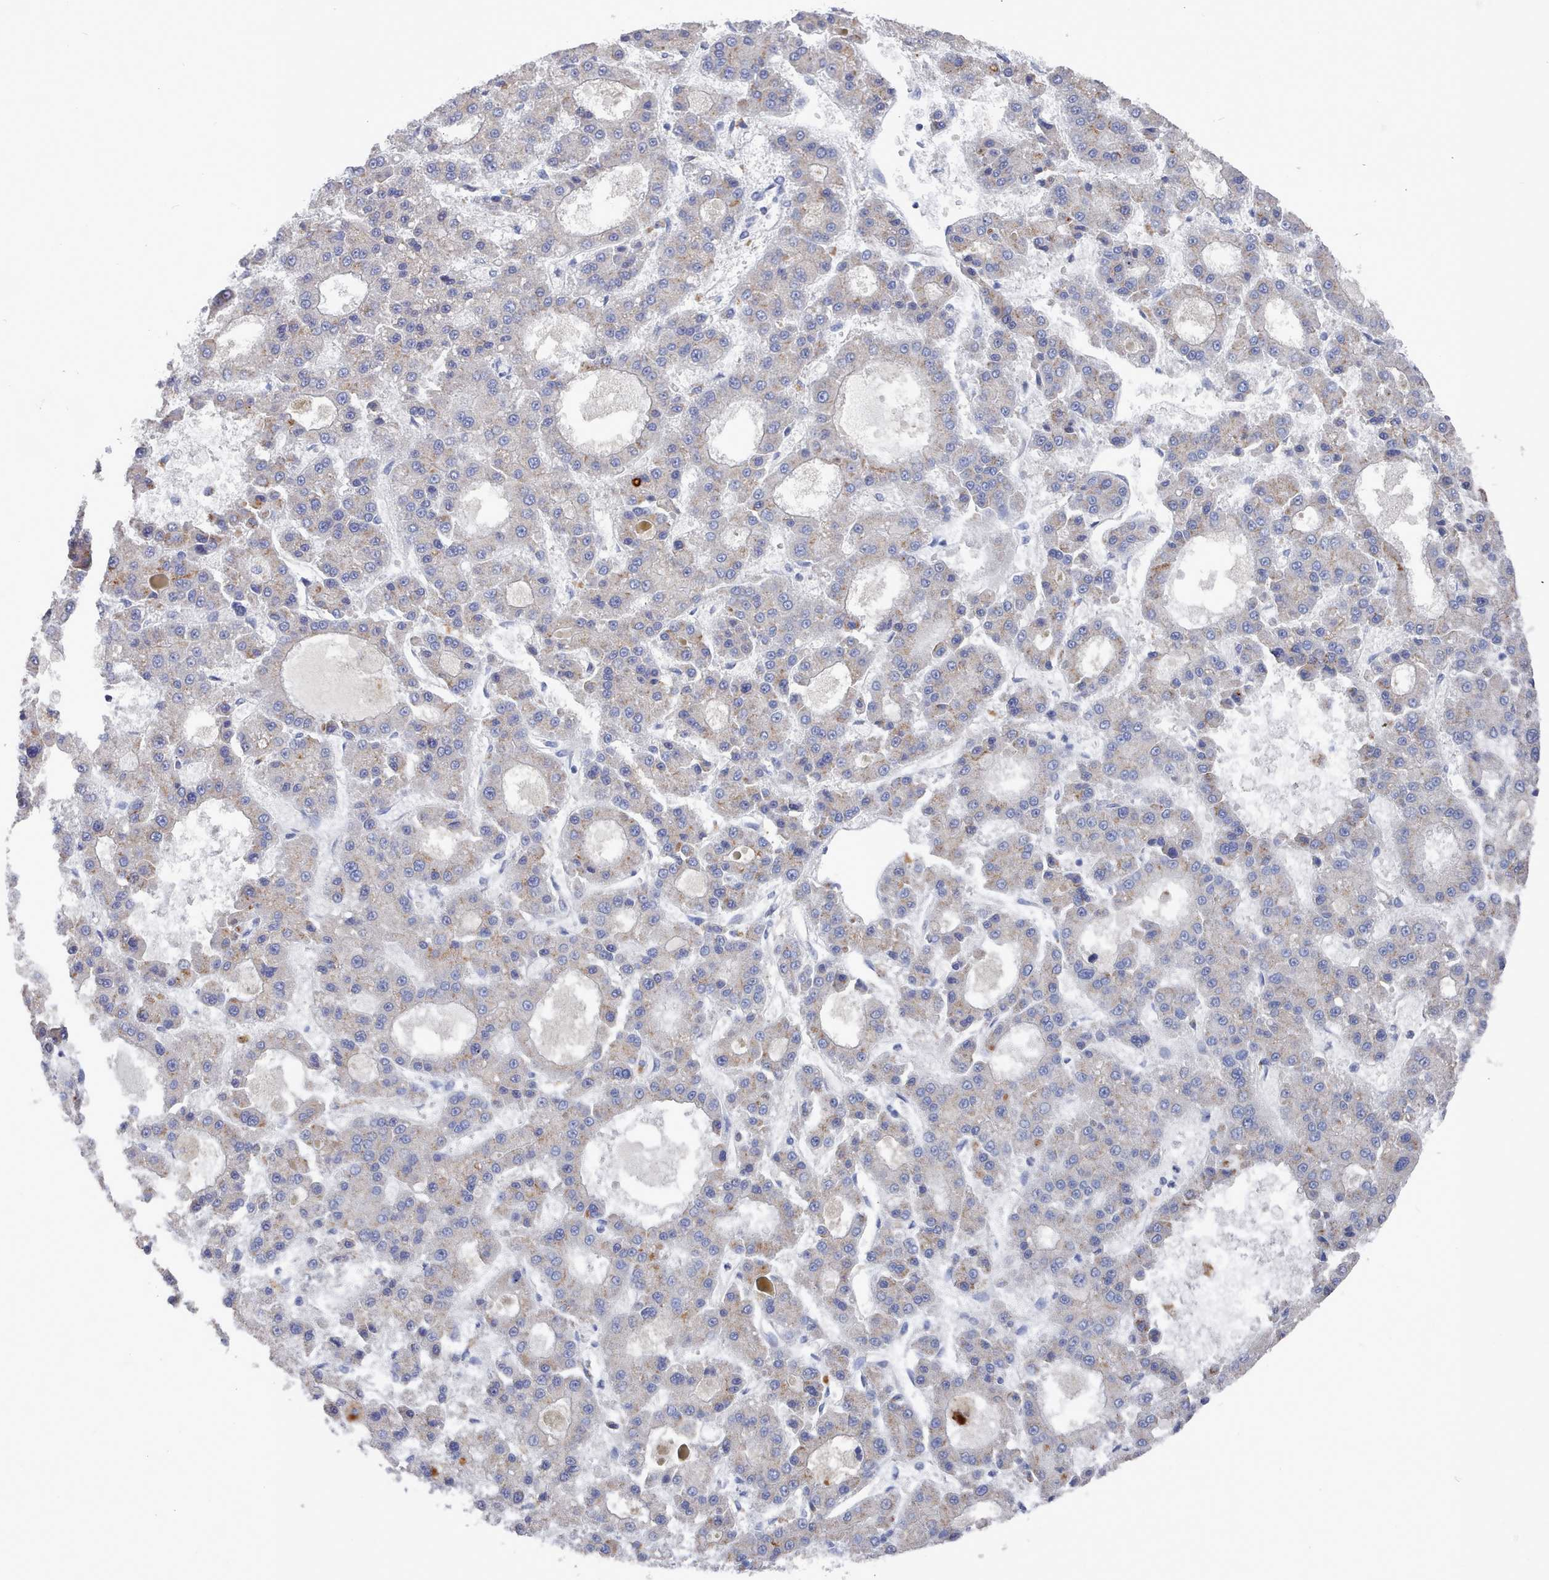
{"staining": {"intensity": "negative", "quantity": "none", "location": "none"}, "tissue": "liver cancer", "cell_type": "Tumor cells", "image_type": "cancer", "snomed": [{"axis": "morphology", "description": "Carcinoma, Hepatocellular, NOS"}, {"axis": "topography", "description": "Liver"}], "caption": "Immunohistochemistry of human liver cancer (hepatocellular carcinoma) exhibits no expression in tumor cells. The staining was performed using DAB (3,3'-diaminobenzidine) to visualize the protein expression in brown, while the nuclei were stained in blue with hematoxylin (Magnification: 20x).", "gene": "ACAD11", "patient": {"sex": "male", "age": 70}}